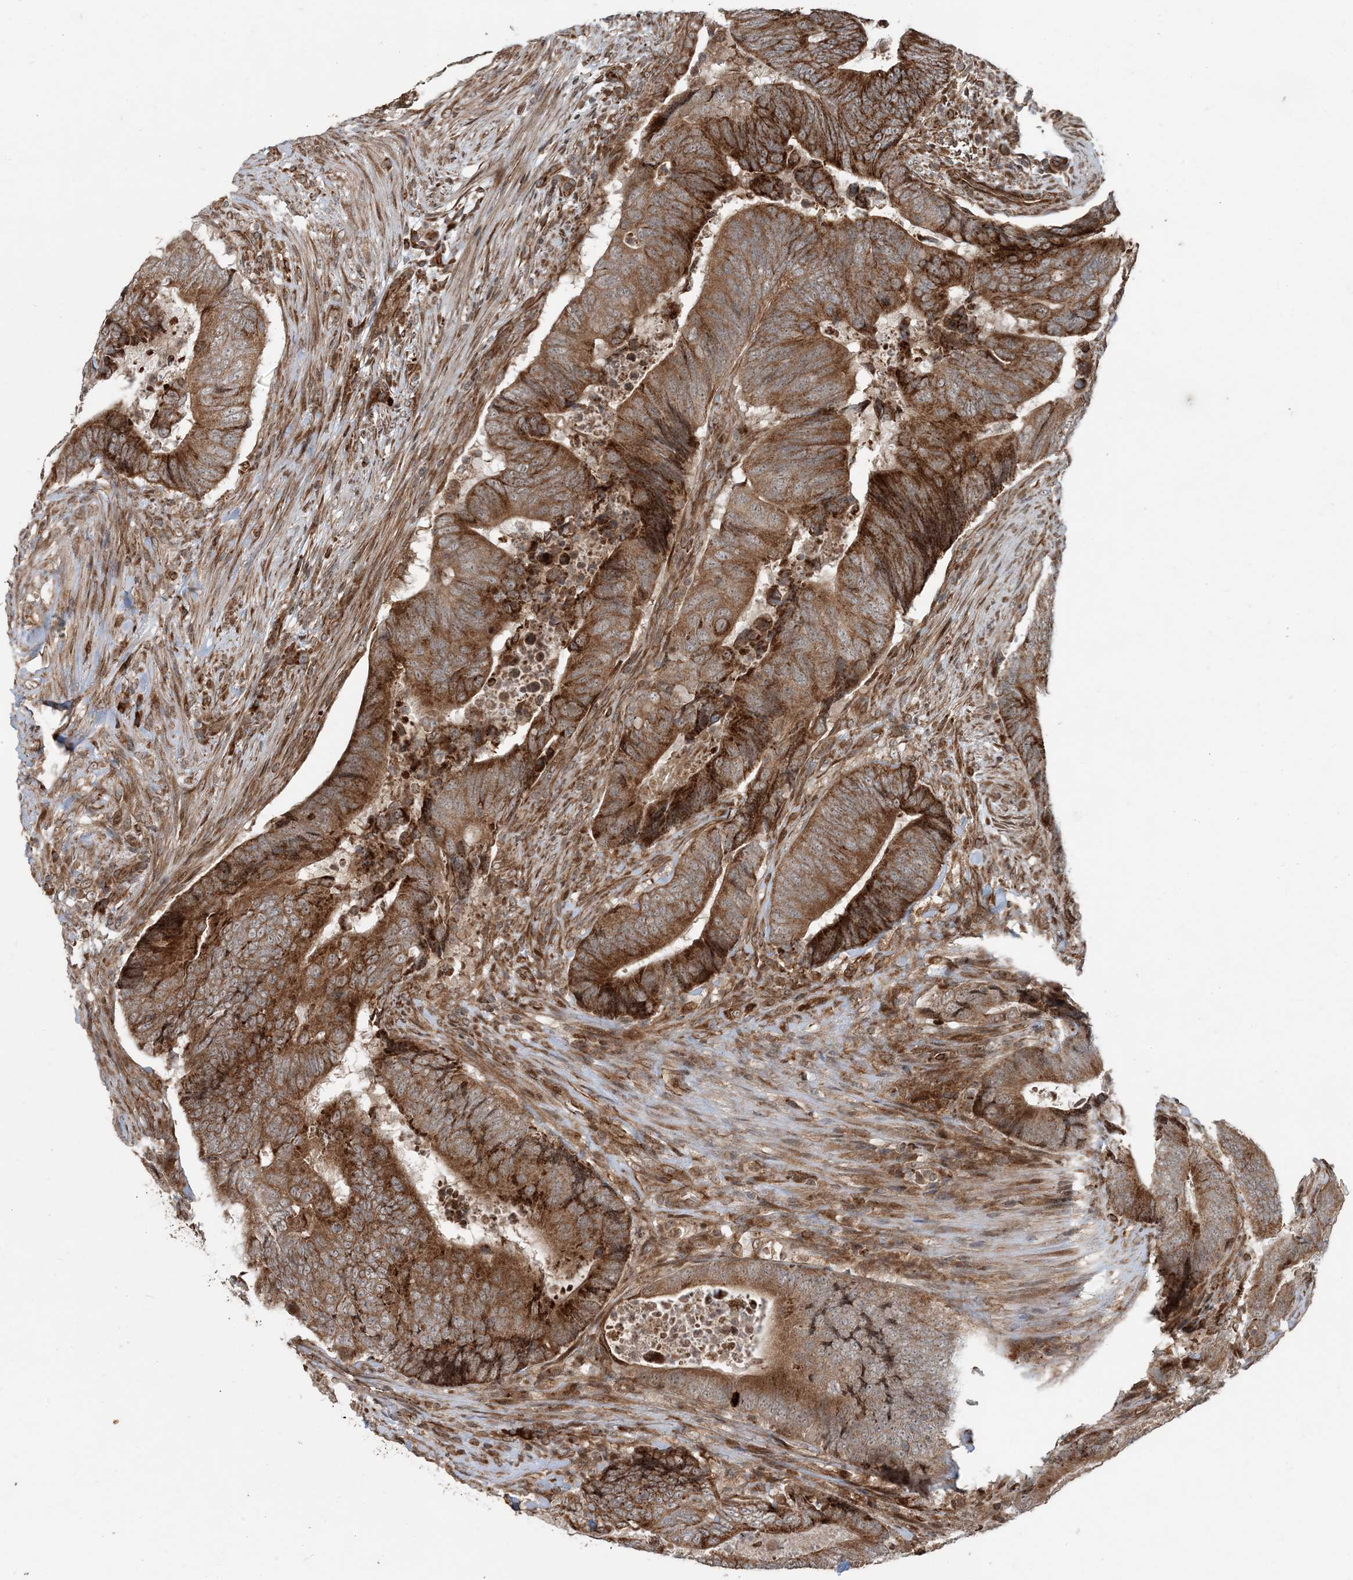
{"staining": {"intensity": "strong", "quantity": ">75%", "location": "cytoplasmic/membranous"}, "tissue": "colorectal cancer", "cell_type": "Tumor cells", "image_type": "cancer", "snomed": [{"axis": "morphology", "description": "Normal tissue, NOS"}, {"axis": "morphology", "description": "Adenocarcinoma, NOS"}, {"axis": "topography", "description": "Colon"}], "caption": "Immunohistochemical staining of adenocarcinoma (colorectal) exhibits strong cytoplasmic/membranous protein staining in approximately >75% of tumor cells.", "gene": "EDEM2", "patient": {"sex": "male", "age": 56}}